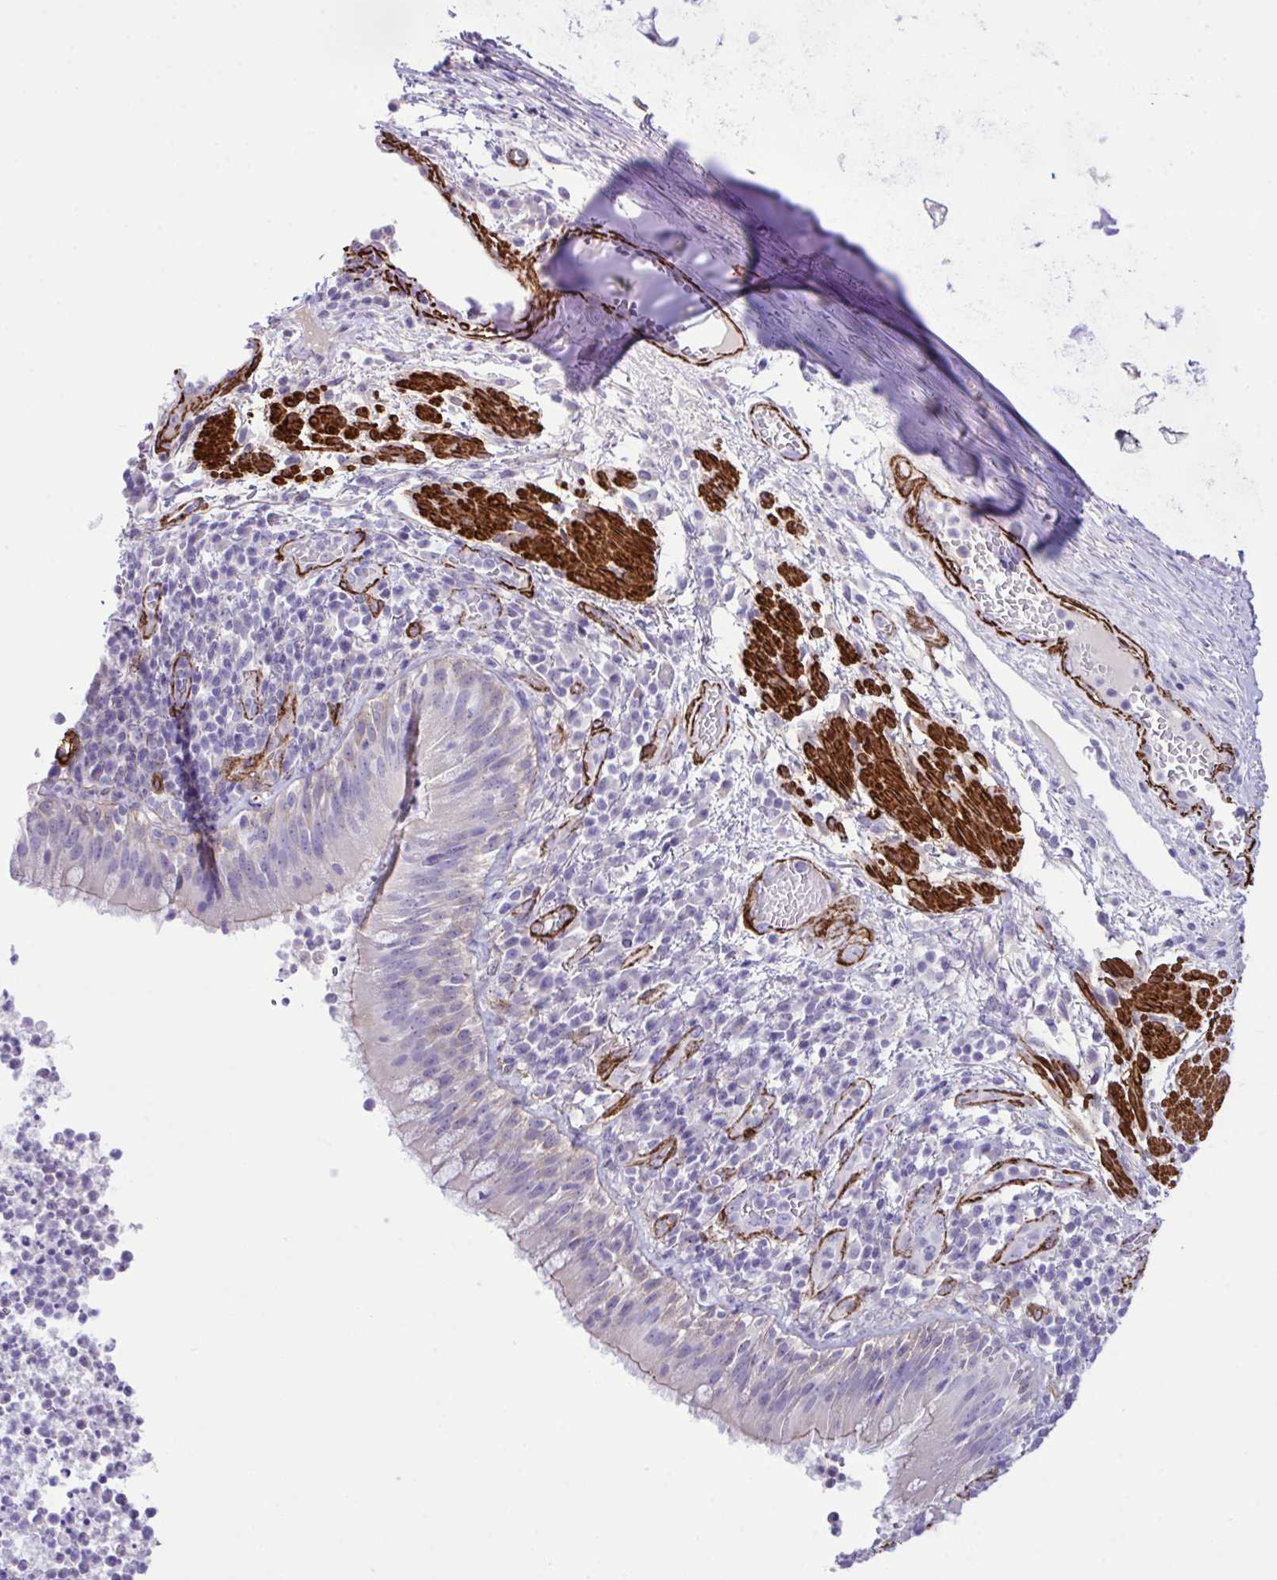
{"staining": {"intensity": "negative", "quantity": "none", "location": "none"}, "tissue": "bronchus", "cell_type": "Respiratory epithelial cells", "image_type": "normal", "snomed": [{"axis": "morphology", "description": "Normal tissue, NOS"}, {"axis": "topography", "description": "Cartilage tissue"}, {"axis": "topography", "description": "Bronchus"}], "caption": "Immunohistochemistry photomicrograph of unremarkable human bronchus stained for a protein (brown), which exhibits no expression in respiratory epithelial cells. (DAB (3,3'-diaminobenzidine) IHC, high magnification).", "gene": "SYNPO2L", "patient": {"sex": "male", "age": 56}}